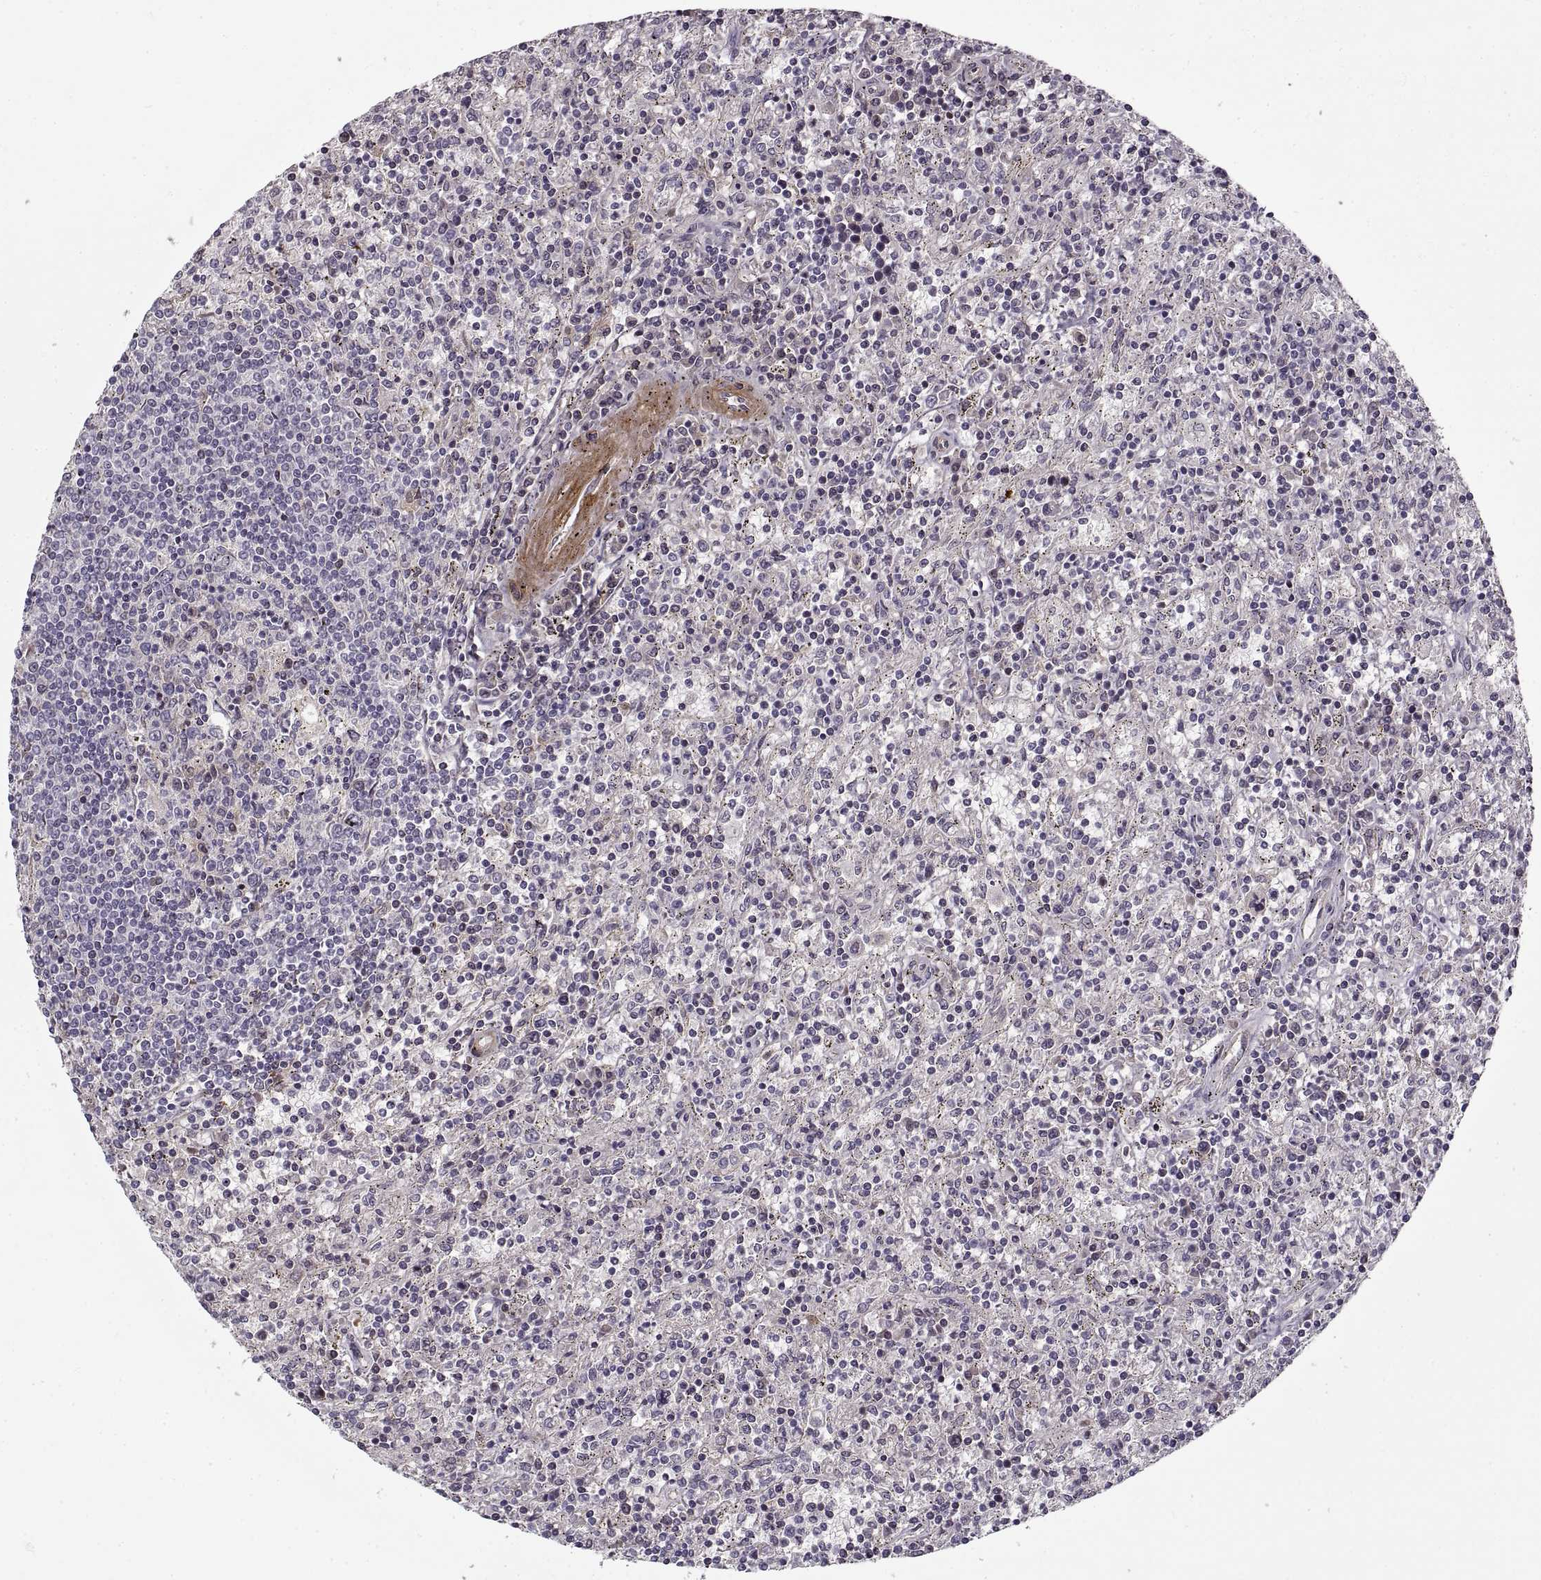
{"staining": {"intensity": "negative", "quantity": "none", "location": "none"}, "tissue": "lymphoma", "cell_type": "Tumor cells", "image_type": "cancer", "snomed": [{"axis": "morphology", "description": "Malignant lymphoma, non-Hodgkin's type, Low grade"}, {"axis": "topography", "description": "Spleen"}], "caption": "This is a micrograph of immunohistochemistry staining of lymphoma, which shows no positivity in tumor cells.", "gene": "LAMB2", "patient": {"sex": "male", "age": 62}}